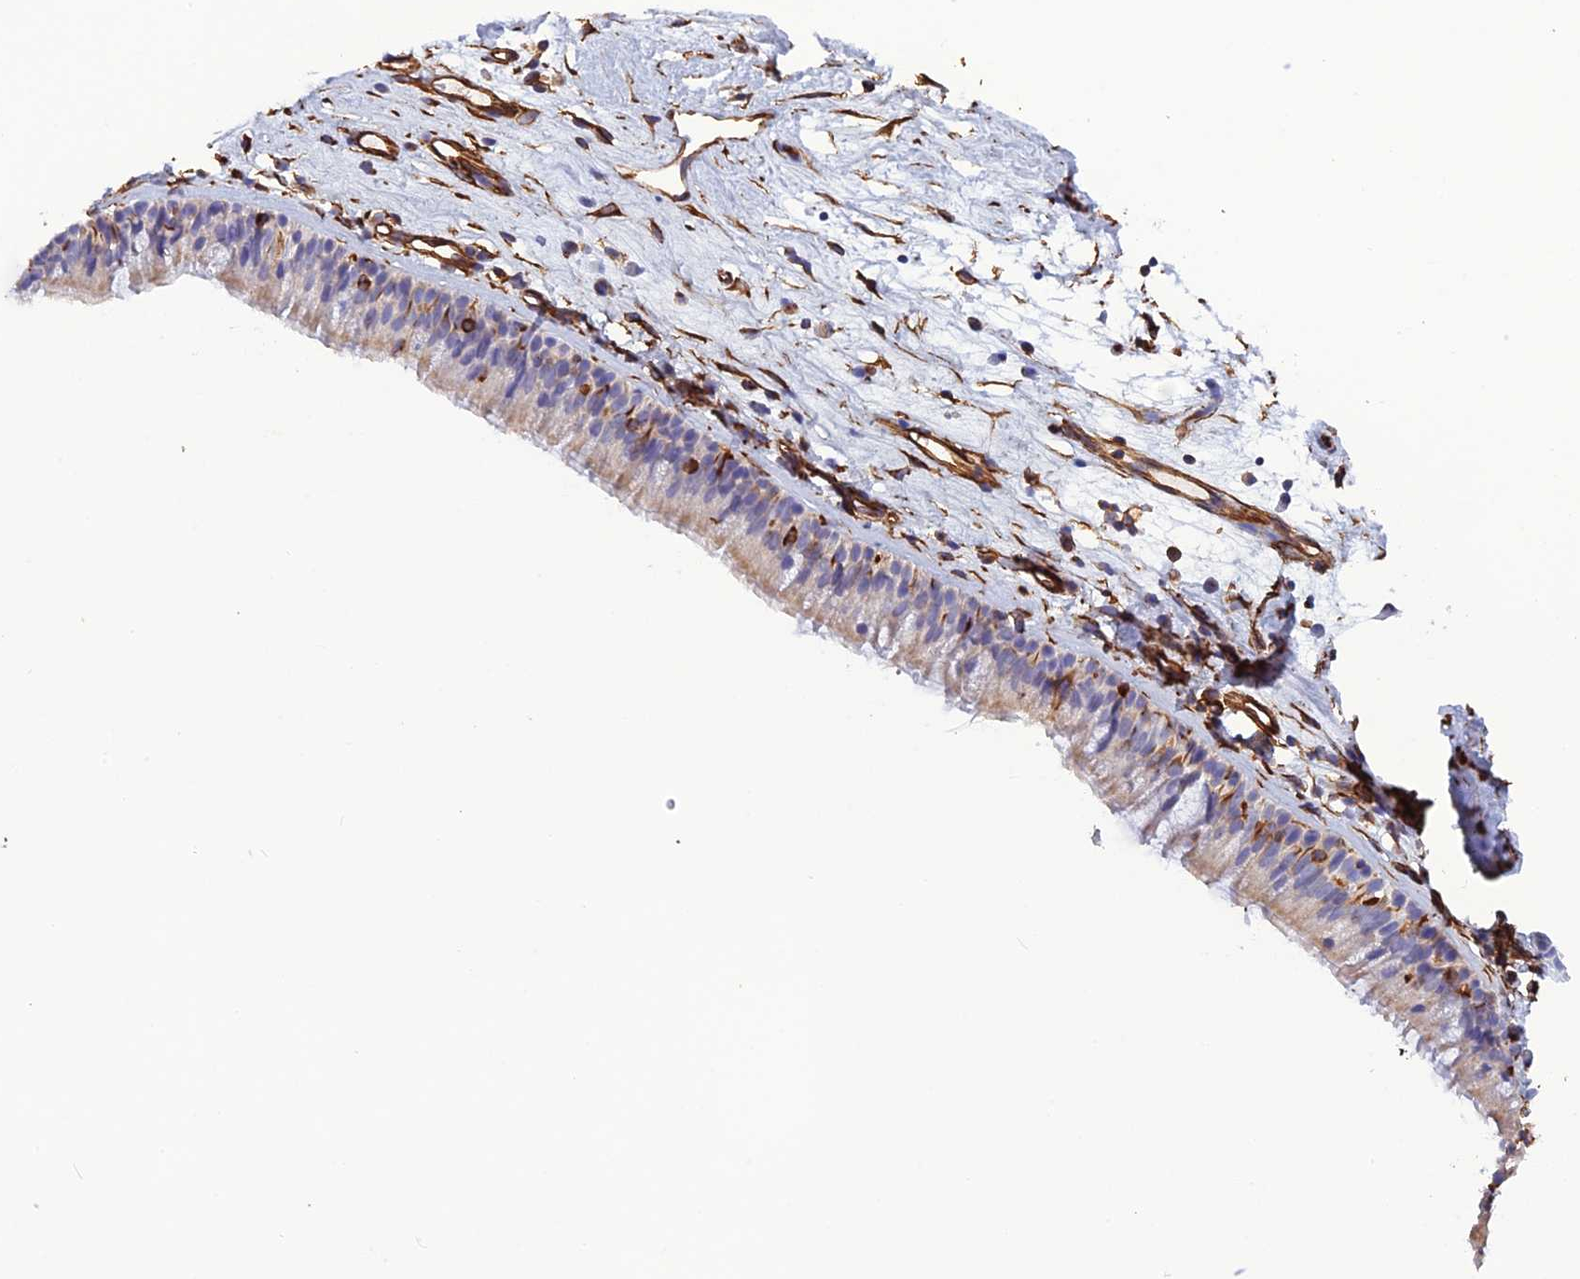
{"staining": {"intensity": "weak", "quantity": "25%-75%", "location": "cytoplasmic/membranous"}, "tissue": "nasopharynx", "cell_type": "Respiratory epithelial cells", "image_type": "normal", "snomed": [{"axis": "morphology", "description": "Normal tissue, NOS"}, {"axis": "morphology", "description": "Inflammation, NOS"}, {"axis": "morphology", "description": "Malignant melanoma, Metastatic site"}, {"axis": "topography", "description": "Nasopharynx"}], "caption": "Human nasopharynx stained with a brown dye demonstrates weak cytoplasmic/membranous positive positivity in about 25%-75% of respiratory epithelial cells.", "gene": "FBXL20", "patient": {"sex": "male", "age": 70}}